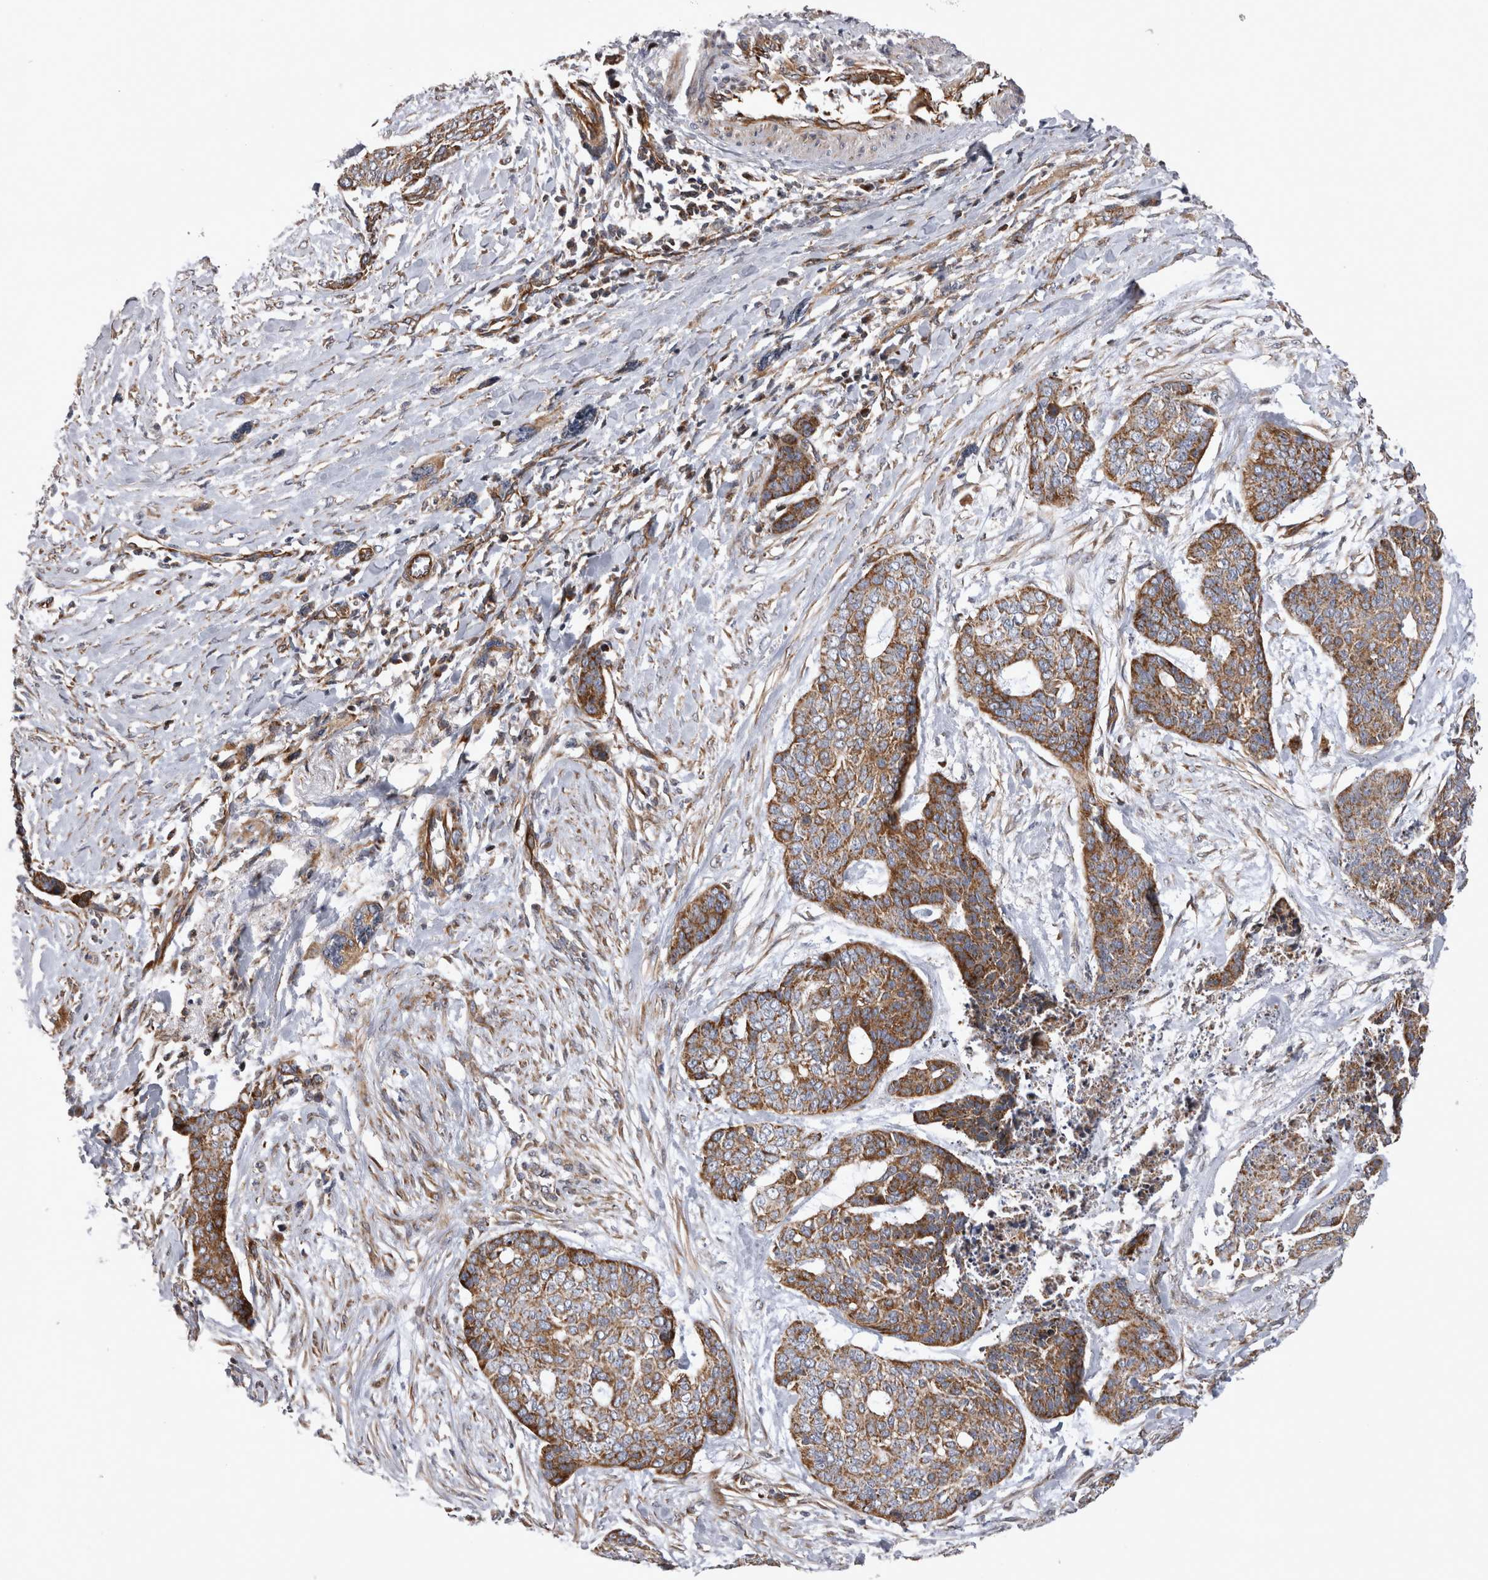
{"staining": {"intensity": "strong", "quantity": ">75%", "location": "cytoplasmic/membranous"}, "tissue": "skin cancer", "cell_type": "Tumor cells", "image_type": "cancer", "snomed": [{"axis": "morphology", "description": "Basal cell carcinoma"}, {"axis": "topography", "description": "Skin"}], "caption": "Human skin cancer (basal cell carcinoma) stained with a brown dye reveals strong cytoplasmic/membranous positive positivity in approximately >75% of tumor cells.", "gene": "TSPOAP1", "patient": {"sex": "female", "age": 64}}